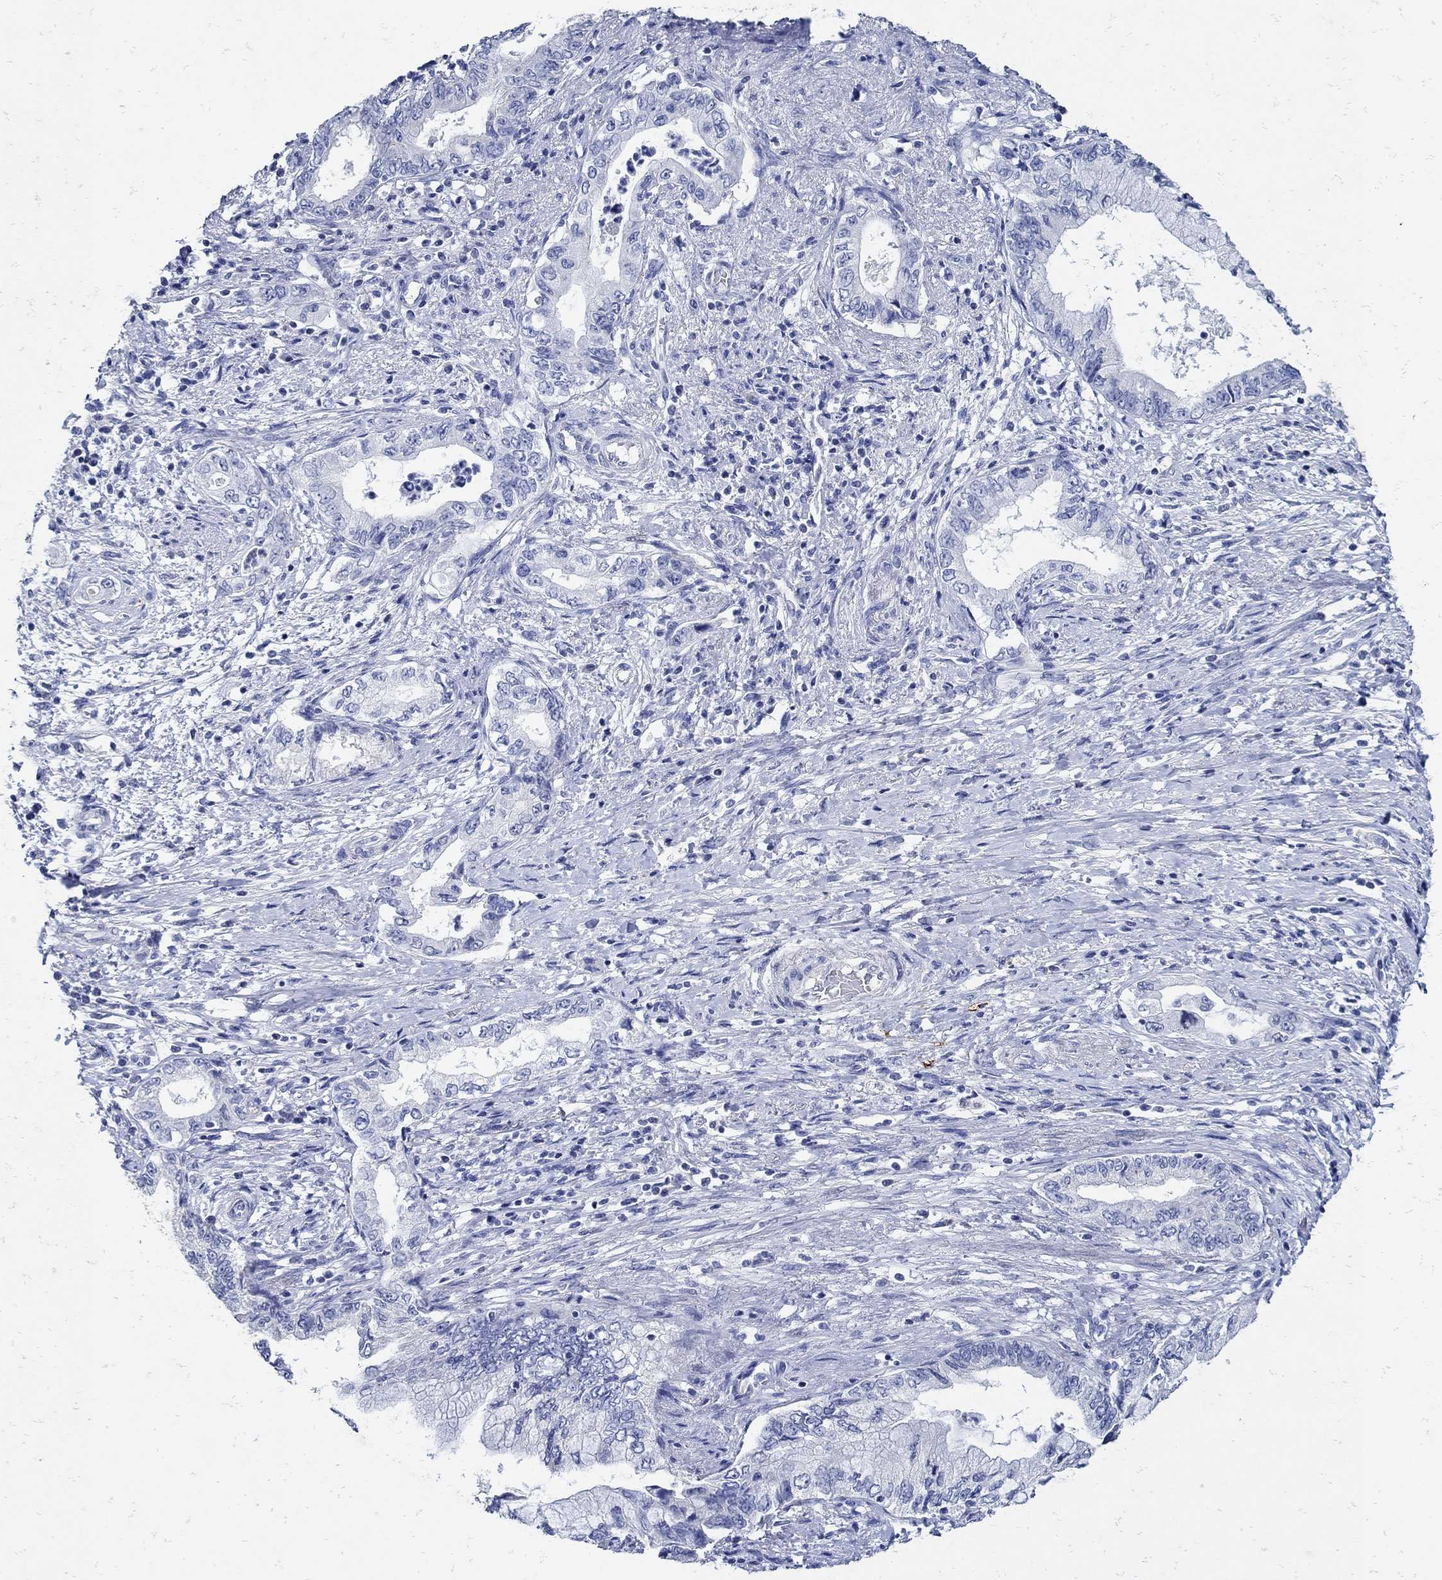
{"staining": {"intensity": "negative", "quantity": "none", "location": "none"}, "tissue": "pancreatic cancer", "cell_type": "Tumor cells", "image_type": "cancer", "snomed": [{"axis": "morphology", "description": "Adenocarcinoma, NOS"}, {"axis": "topography", "description": "Pancreas"}], "caption": "Immunohistochemistry (IHC) histopathology image of human pancreatic adenocarcinoma stained for a protein (brown), which demonstrates no positivity in tumor cells.", "gene": "NOS1", "patient": {"sex": "female", "age": 73}}